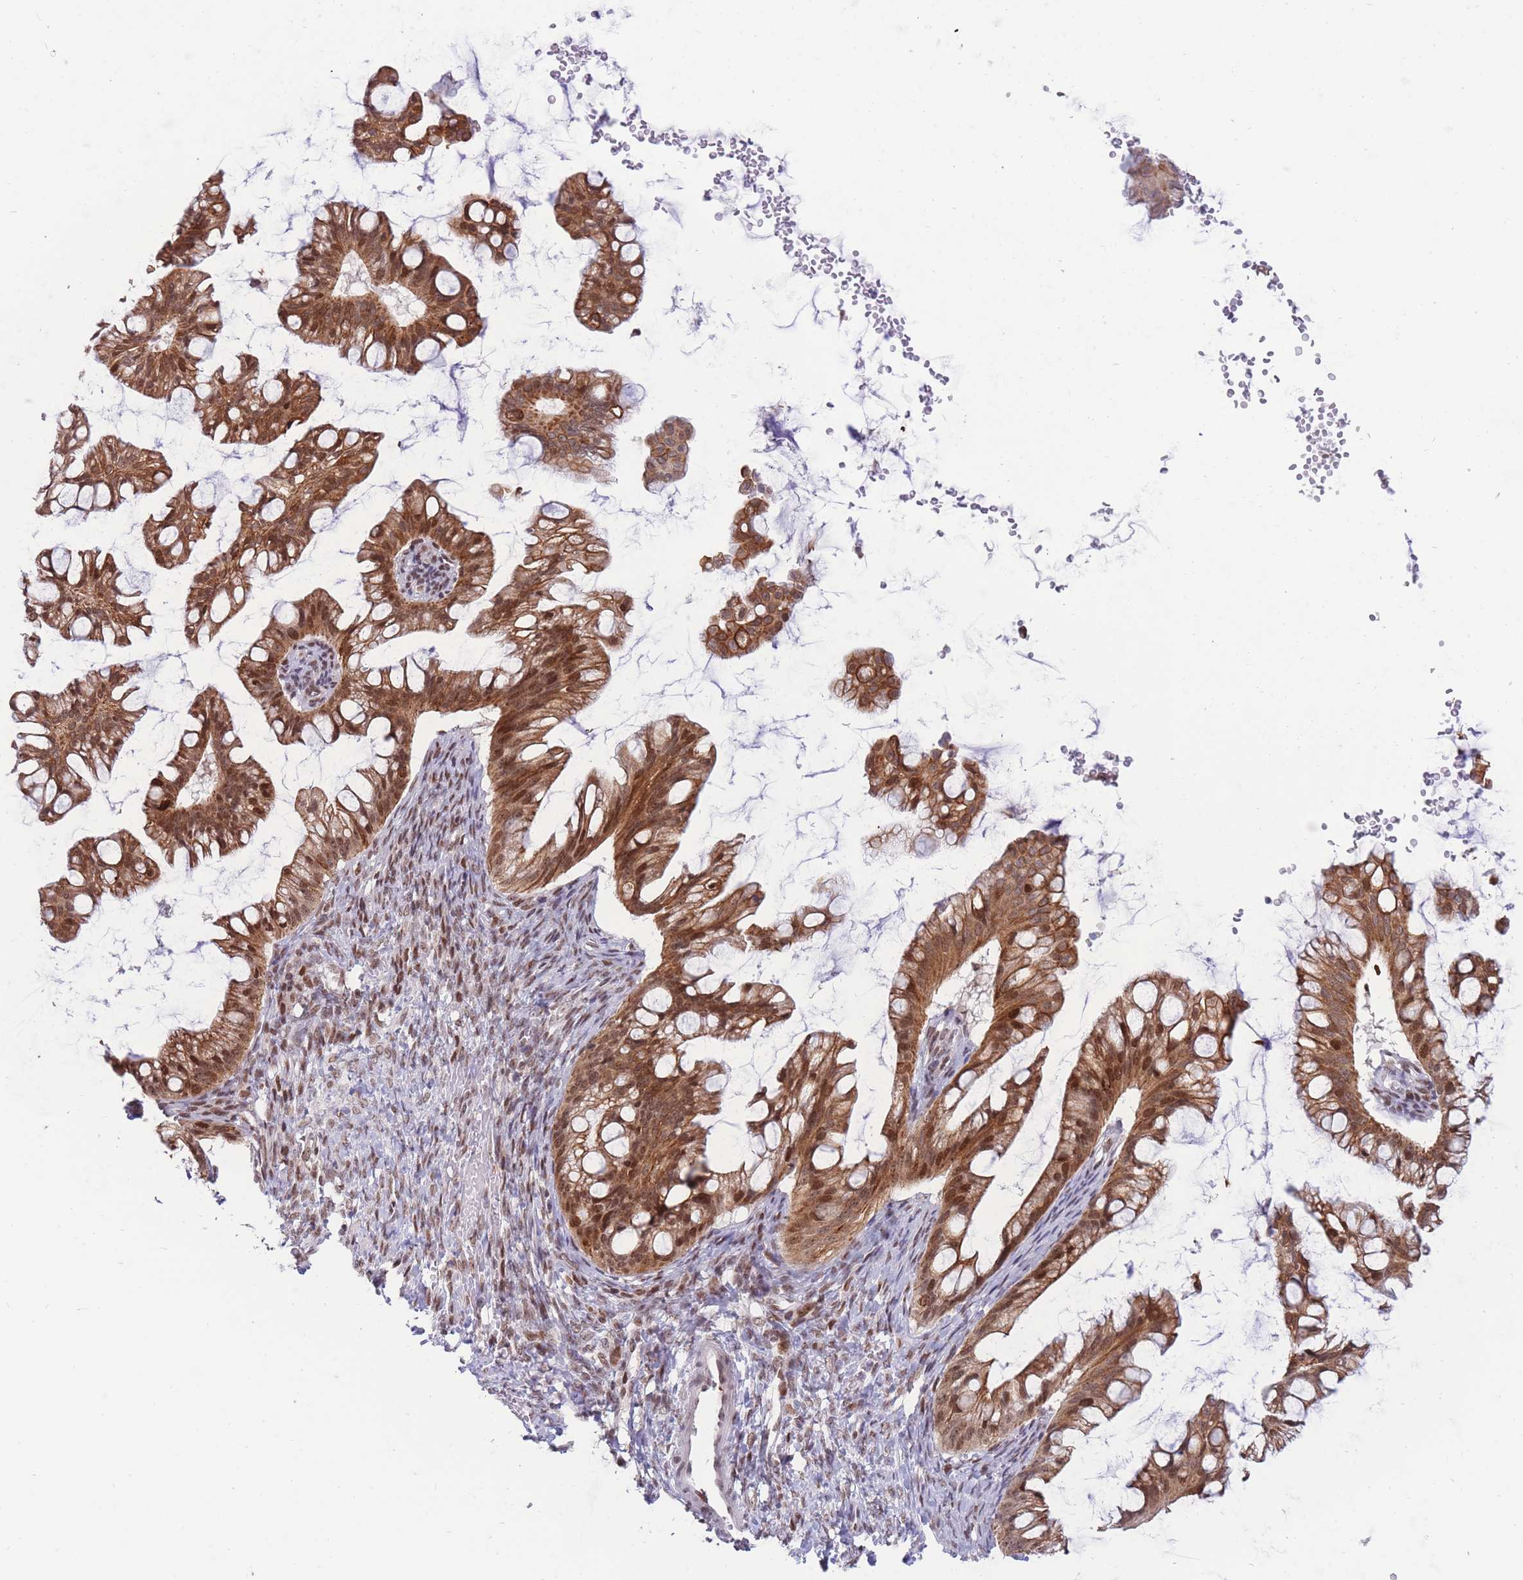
{"staining": {"intensity": "strong", "quantity": ">75%", "location": "cytoplasmic/membranous,nuclear"}, "tissue": "ovarian cancer", "cell_type": "Tumor cells", "image_type": "cancer", "snomed": [{"axis": "morphology", "description": "Cystadenocarcinoma, mucinous, NOS"}, {"axis": "topography", "description": "Ovary"}], "caption": "High-magnification brightfield microscopy of mucinous cystadenocarcinoma (ovarian) stained with DAB (brown) and counterstained with hematoxylin (blue). tumor cells exhibit strong cytoplasmic/membranous and nuclear expression is seen in approximately>75% of cells.", "gene": "TARBP2", "patient": {"sex": "female", "age": 73}}